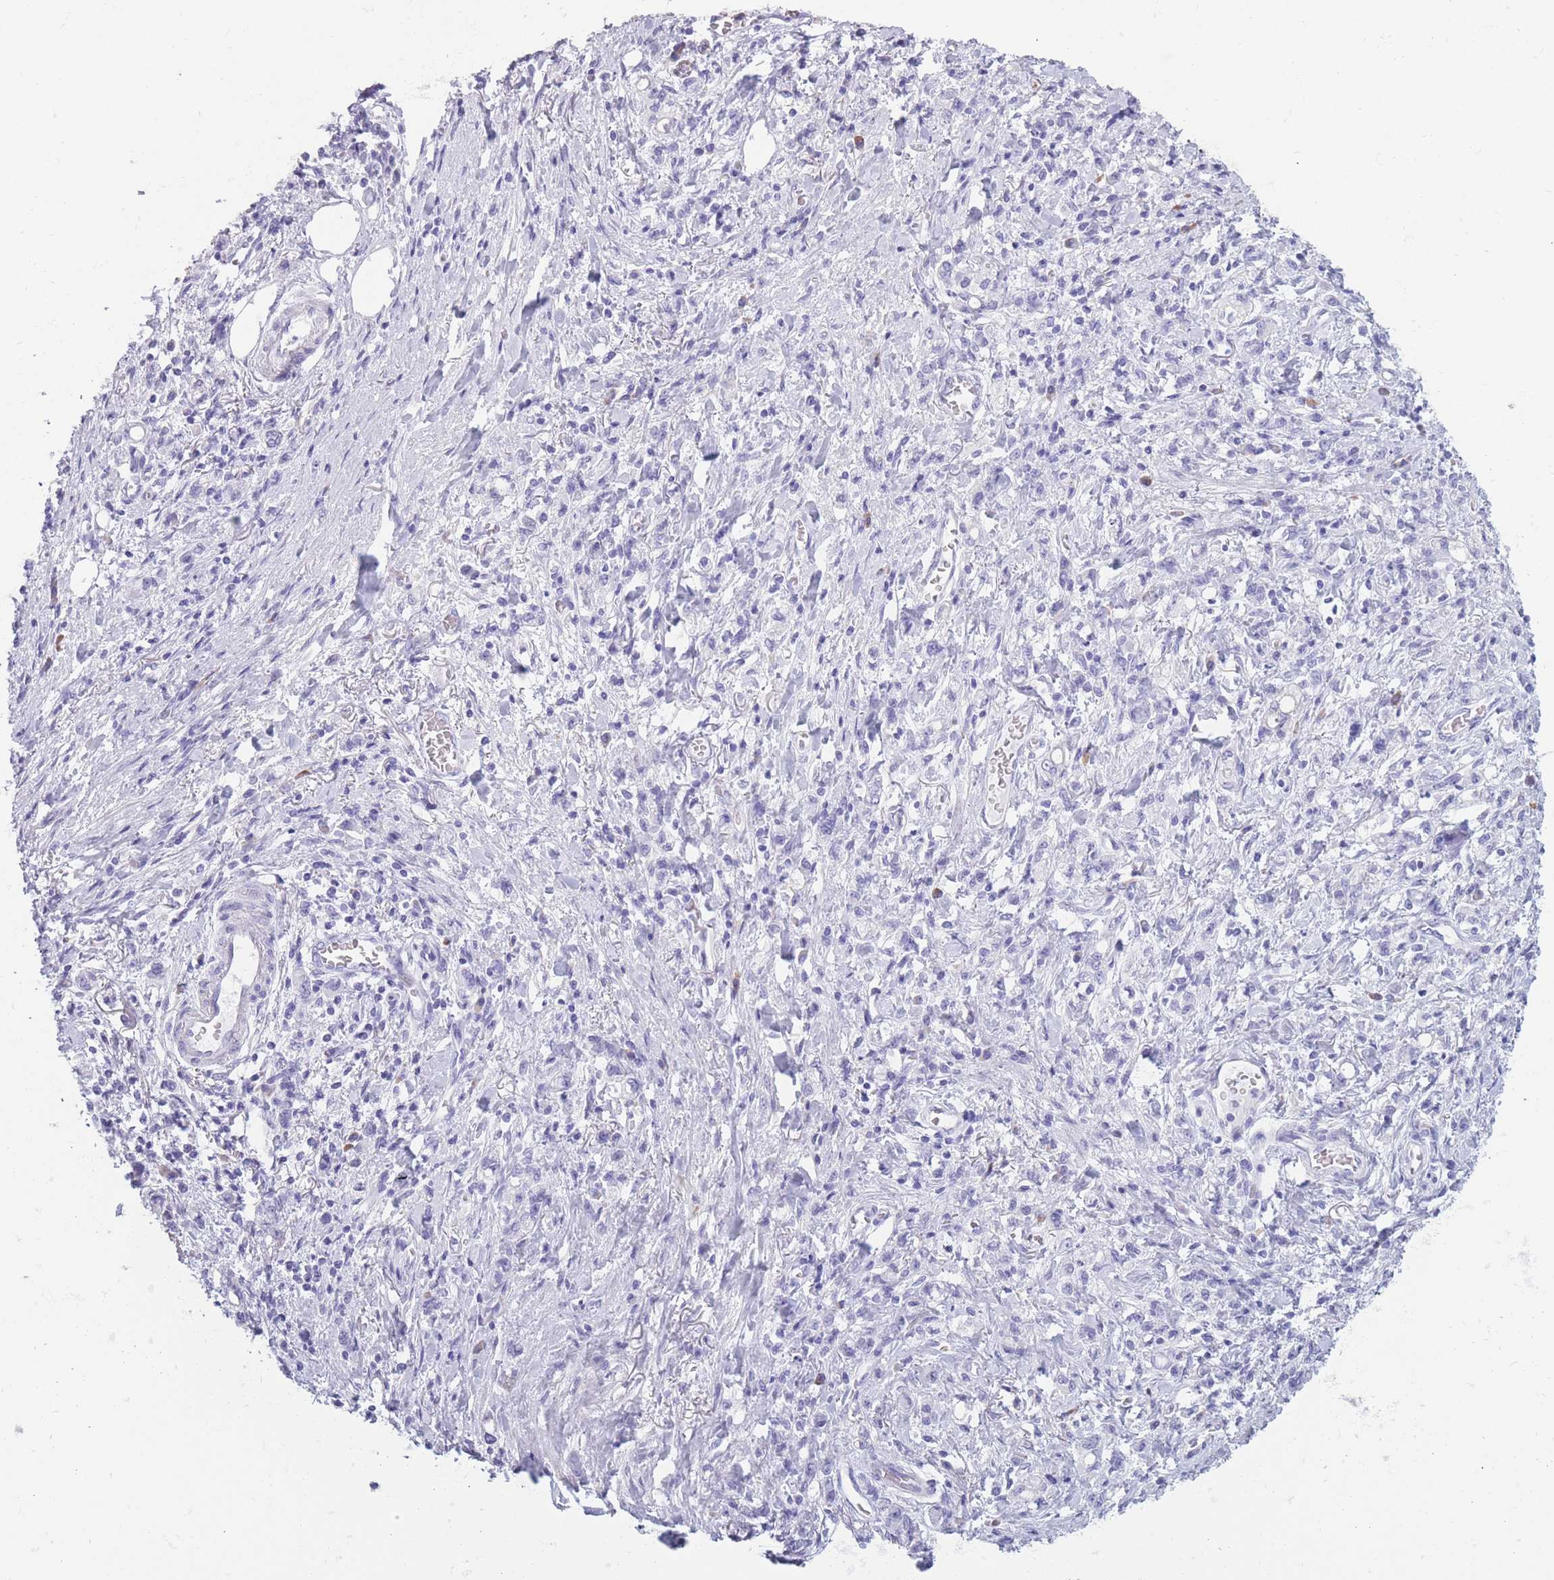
{"staining": {"intensity": "negative", "quantity": "none", "location": "none"}, "tissue": "stomach cancer", "cell_type": "Tumor cells", "image_type": "cancer", "snomed": [{"axis": "morphology", "description": "Adenocarcinoma, NOS"}, {"axis": "topography", "description": "Stomach"}], "caption": "This is a photomicrograph of immunohistochemistry (IHC) staining of stomach adenocarcinoma, which shows no expression in tumor cells.", "gene": "COL27A1", "patient": {"sex": "male", "age": 77}}